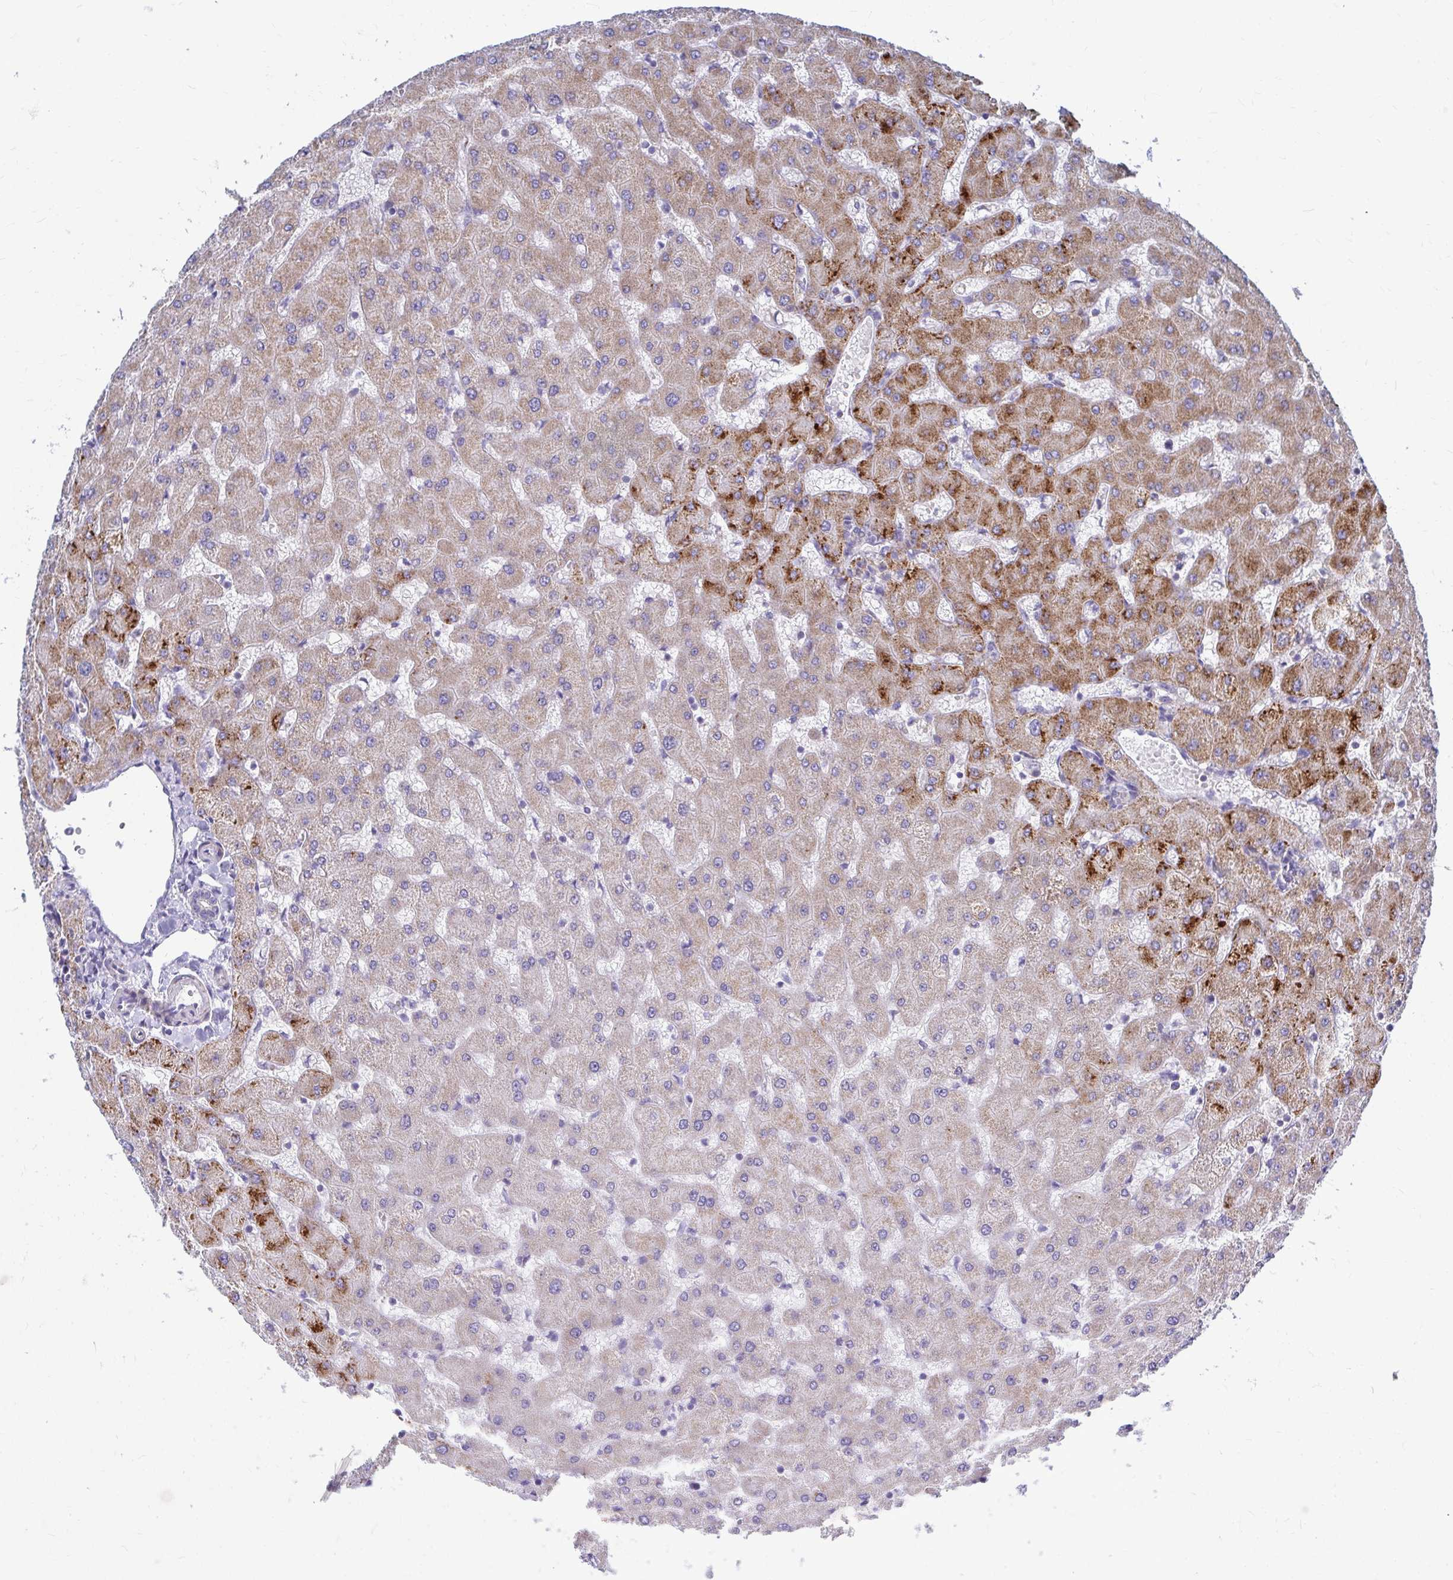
{"staining": {"intensity": "negative", "quantity": "none", "location": "none"}, "tissue": "liver", "cell_type": "Cholangiocytes", "image_type": "normal", "snomed": [{"axis": "morphology", "description": "Normal tissue, NOS"}, {"axis": "topography", "description": "Liver"}], "caption": "A high-resolution image shows immunohistochemistry (IHC) staining of normal liver, which reveals no significant expression in cholangiocytes.", "gene": "OR10R2", "patient": {"sex": "female", "age": 63}}